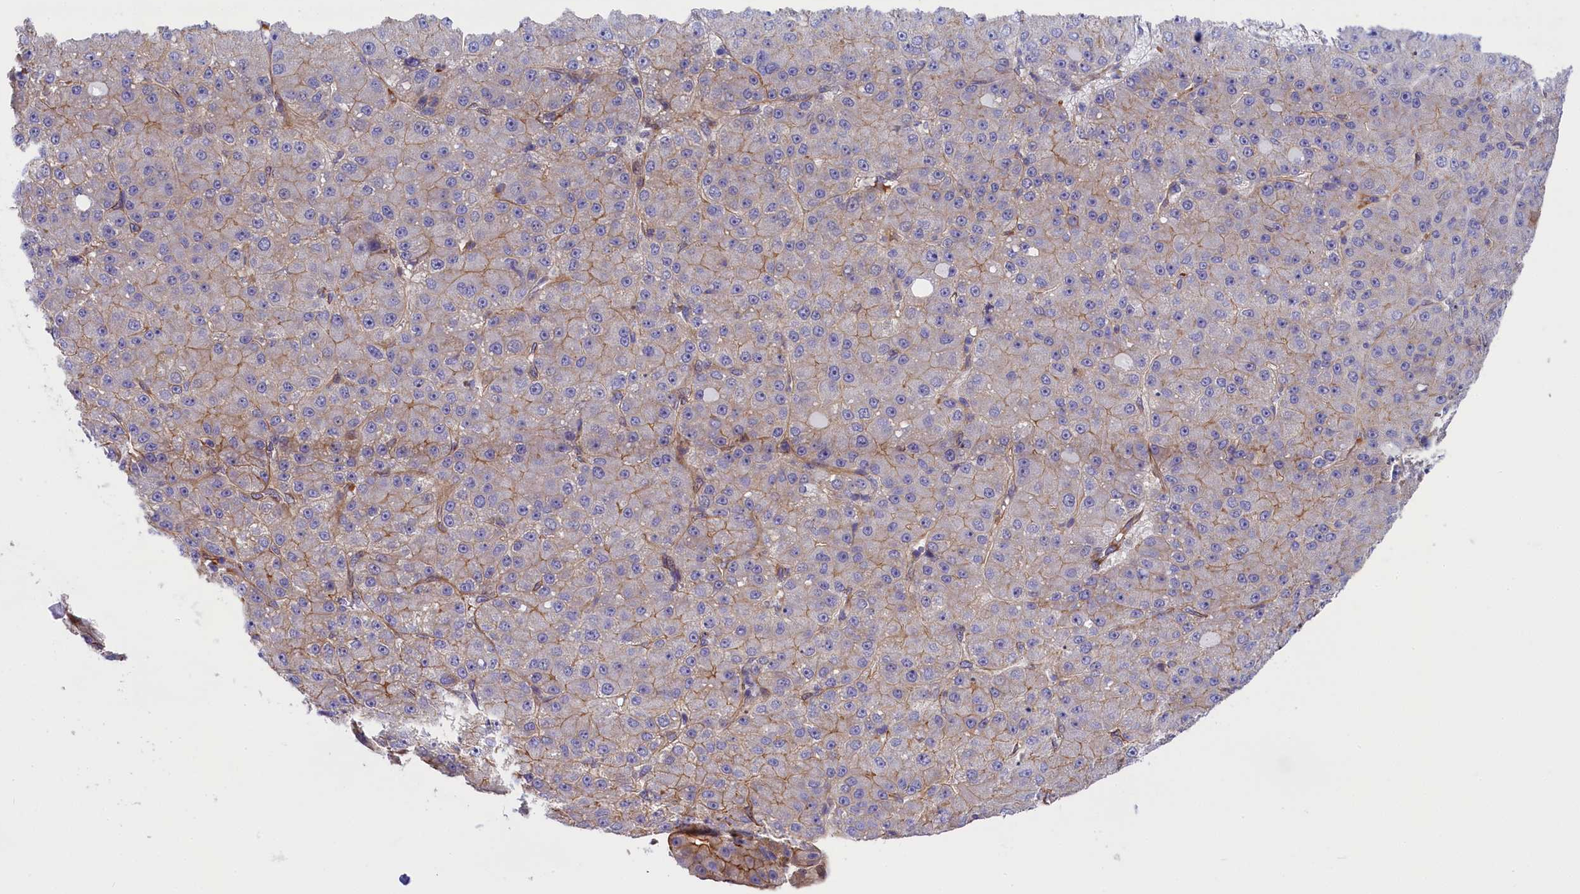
{"staining": {"intensity": "negative", "quantity": "none", "location": "none"}, "tissue": "liver cancer", "cell_type": "Tumor cells", "image_type": "cancer", "snomed": [{"axis": "morphology", "description": "Carcinoma, Hepatocellular, NOS"}, {"axis": "topography", "description": "Liver"}], "caption": "Tumor cells show no significant positivity in liver hepatocellular carcinoma.", "gene": "MED20", "patient": {"sex": "male", "age": 67}}